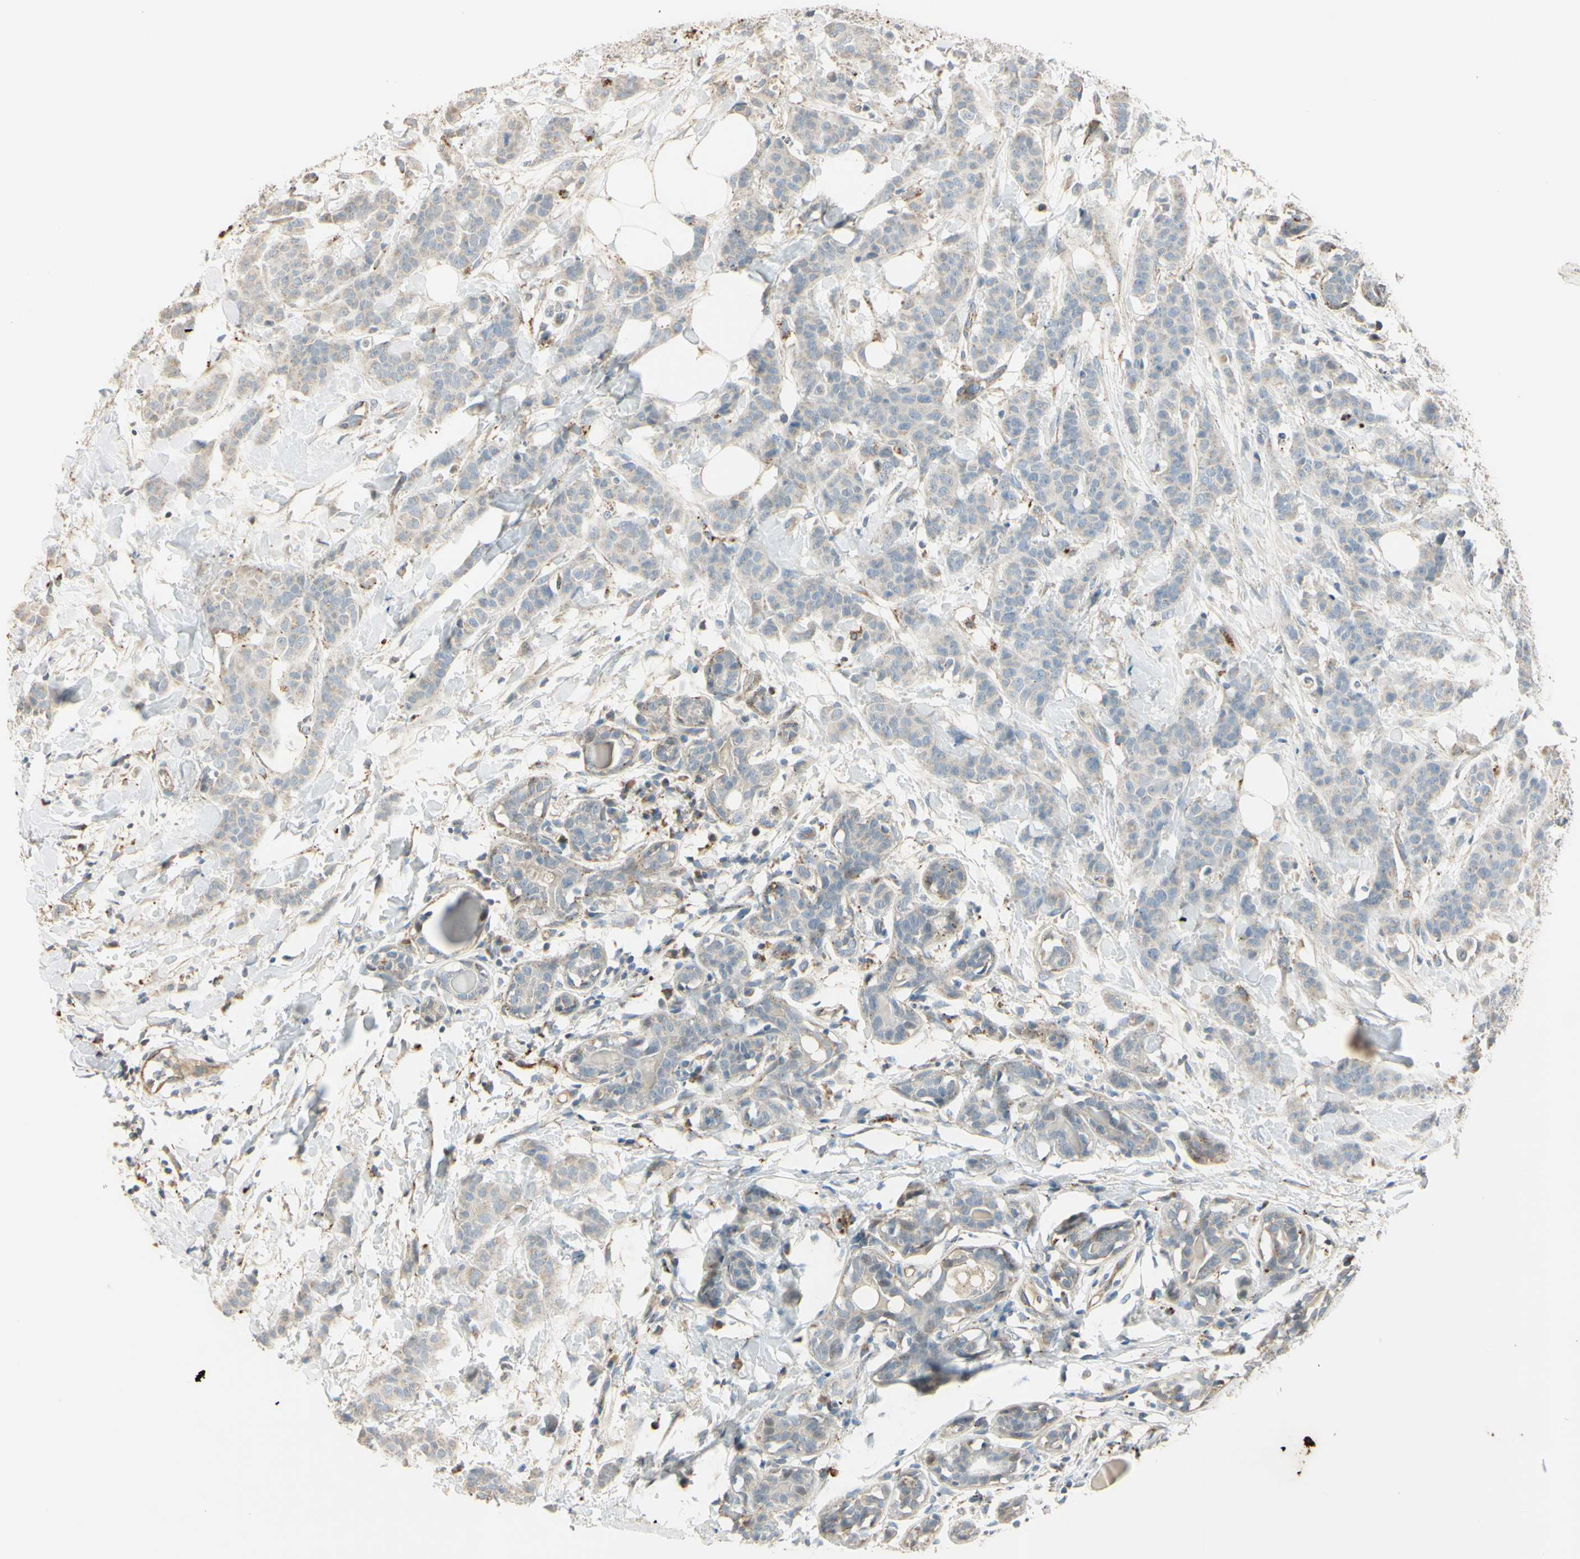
{"staining": {"intensity": "weak", "quantity": ">75%", "location": "cytoplasmic/membranous"}, "tissue": "breast cancer", "cell_type": "Tumor cells", "image_type": "cancer", "snomed": [{"axis": "morphology", "description": "Normal tissue, NOS"}, {"axis": "morphology", "description": "Duct carcinoma"}, {"axis": "topography", "description": "Breast"}], "caption": "Breast cancer tissue displays weak cytoplasmic/membranous positivity in about >75% of tumor cells", "gene": "ANGPTL1", "patient": {"sex": "female", "age": 40}}